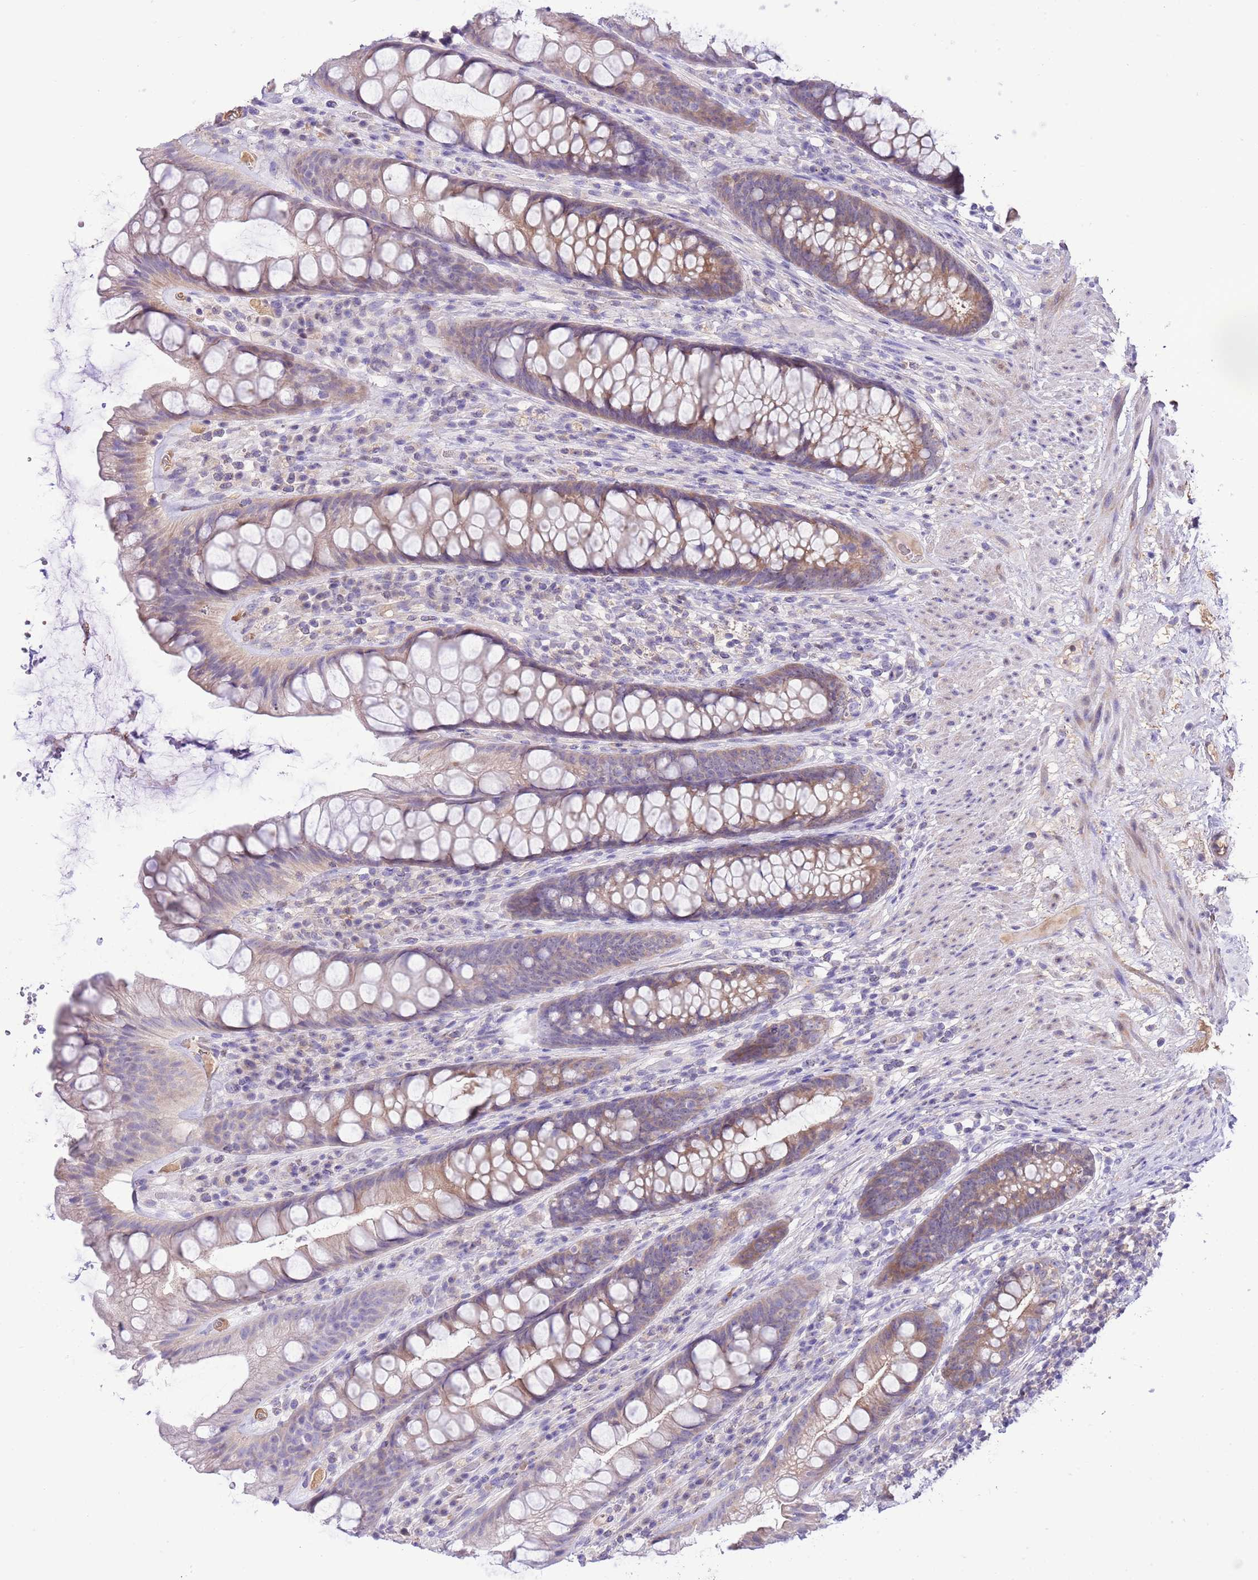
{"staining": {"intensity": "moderate", "quantity": "25%-75%", "location": "cytoplasmic/membranous"}, "tissue": "rectum", "cell_type": "Glandular cells", "image_type": "normal", "snomed": [{"axis": "morphology", "description": "Normal tissue, NOS"}, {"axis": "topography", "description": "Rectum"}], "caption": "Brown immunohistochemical staining in benign rectum shows moderate cytoplasmic/membranous staining in about 25%-75% of glandular cells. The protein is shown in brown color, while the nuclei are stained blue.", "gene": "PRR32", "patient": {"sex": "male", "age": 74}}